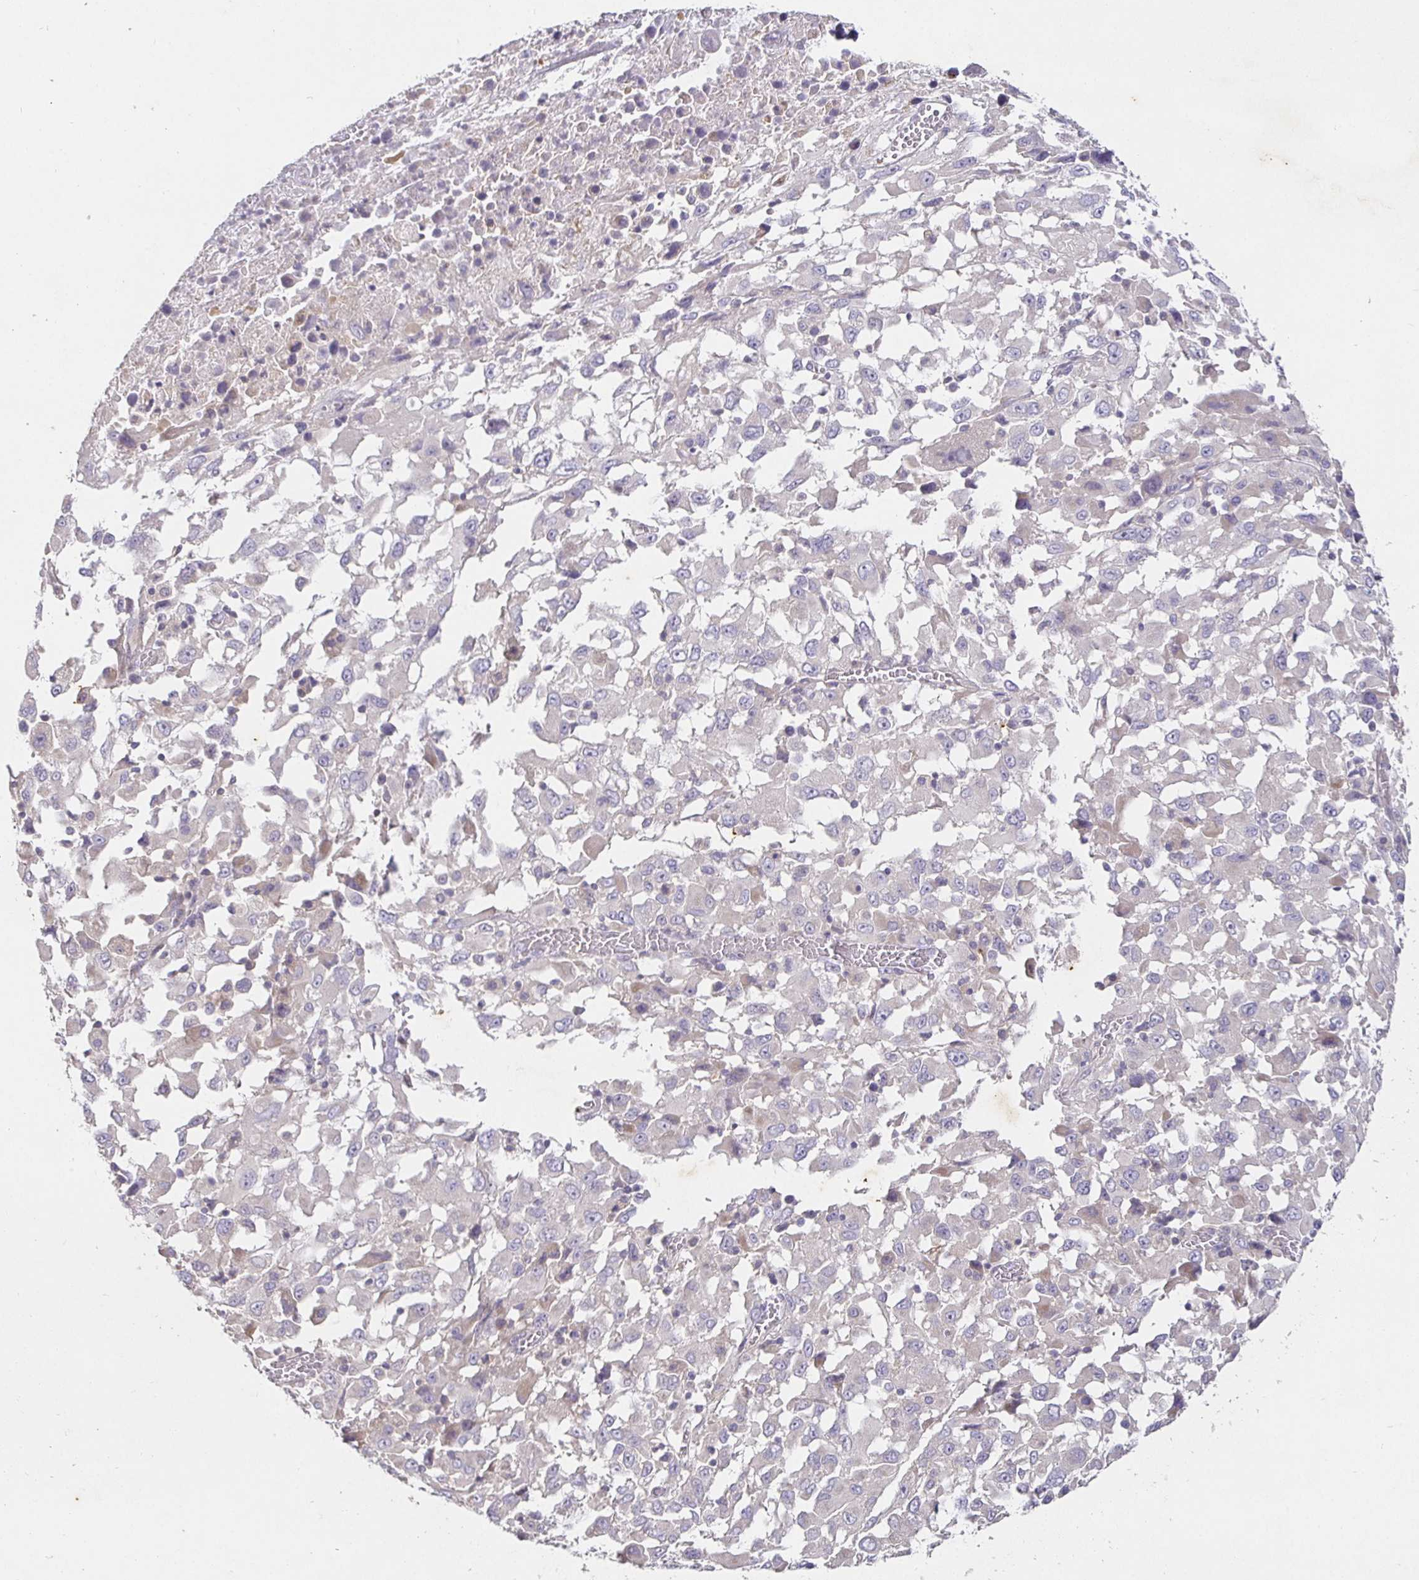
{"staining": {"intensity": "negative", "quantity": "none", "location": "none"}, "tissue": "melanoma", "cell_type": "Tumor cells", "image_type": "cancer", "snomed": [{"axis": "morphology", "description": "Malignant melanoma, Metastatic site"}, {"axis": "topography", "description": "Soft tissue"}], "caption": "Protein analysis of melanoma shows no significant staining in tumor cells.", "gene": "SHISA4", "patient": {"sex": "male", "age": 50}}